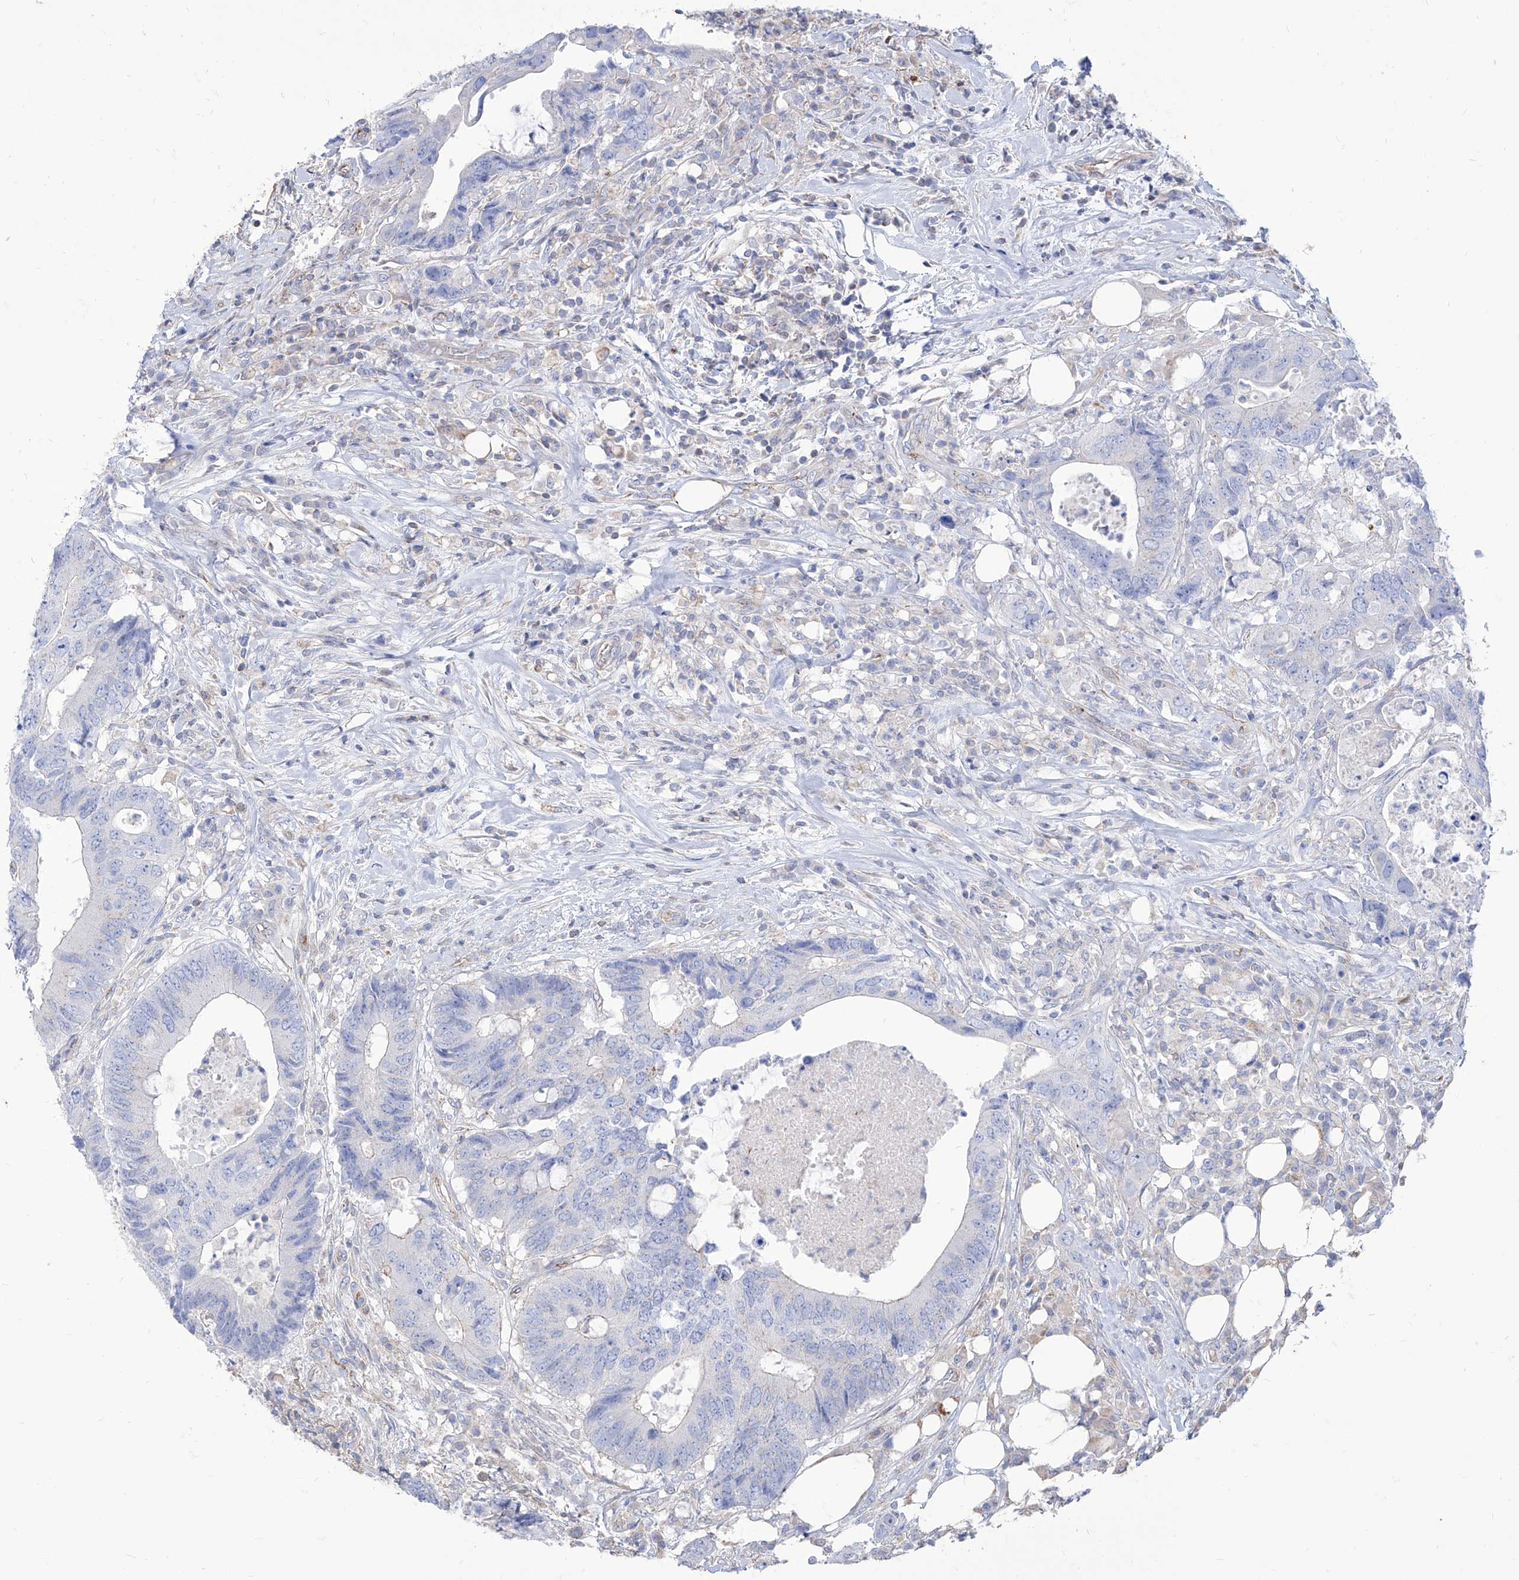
{"staining": {"intensity": "negative", "quantity": "none", "location": "none"}, "tissue": "colorectal cancer", "cell_type": "Tumor cells", "image_type": "cancer", "snomed": [{"axis": "morphology", "description": "Adenocarcinoma, NOS"}, {"axis": "topography", "description": "Colon"}], "caption": "An immunohistochemistry (IHC) photomicrograph of adenocarcinoma (colorectal) is shown. There is no staining in tumor cells of adenocarcinoma (colorectal).", "gene": "C1orf74", "patient": {"sex": "male", "age": 71}}